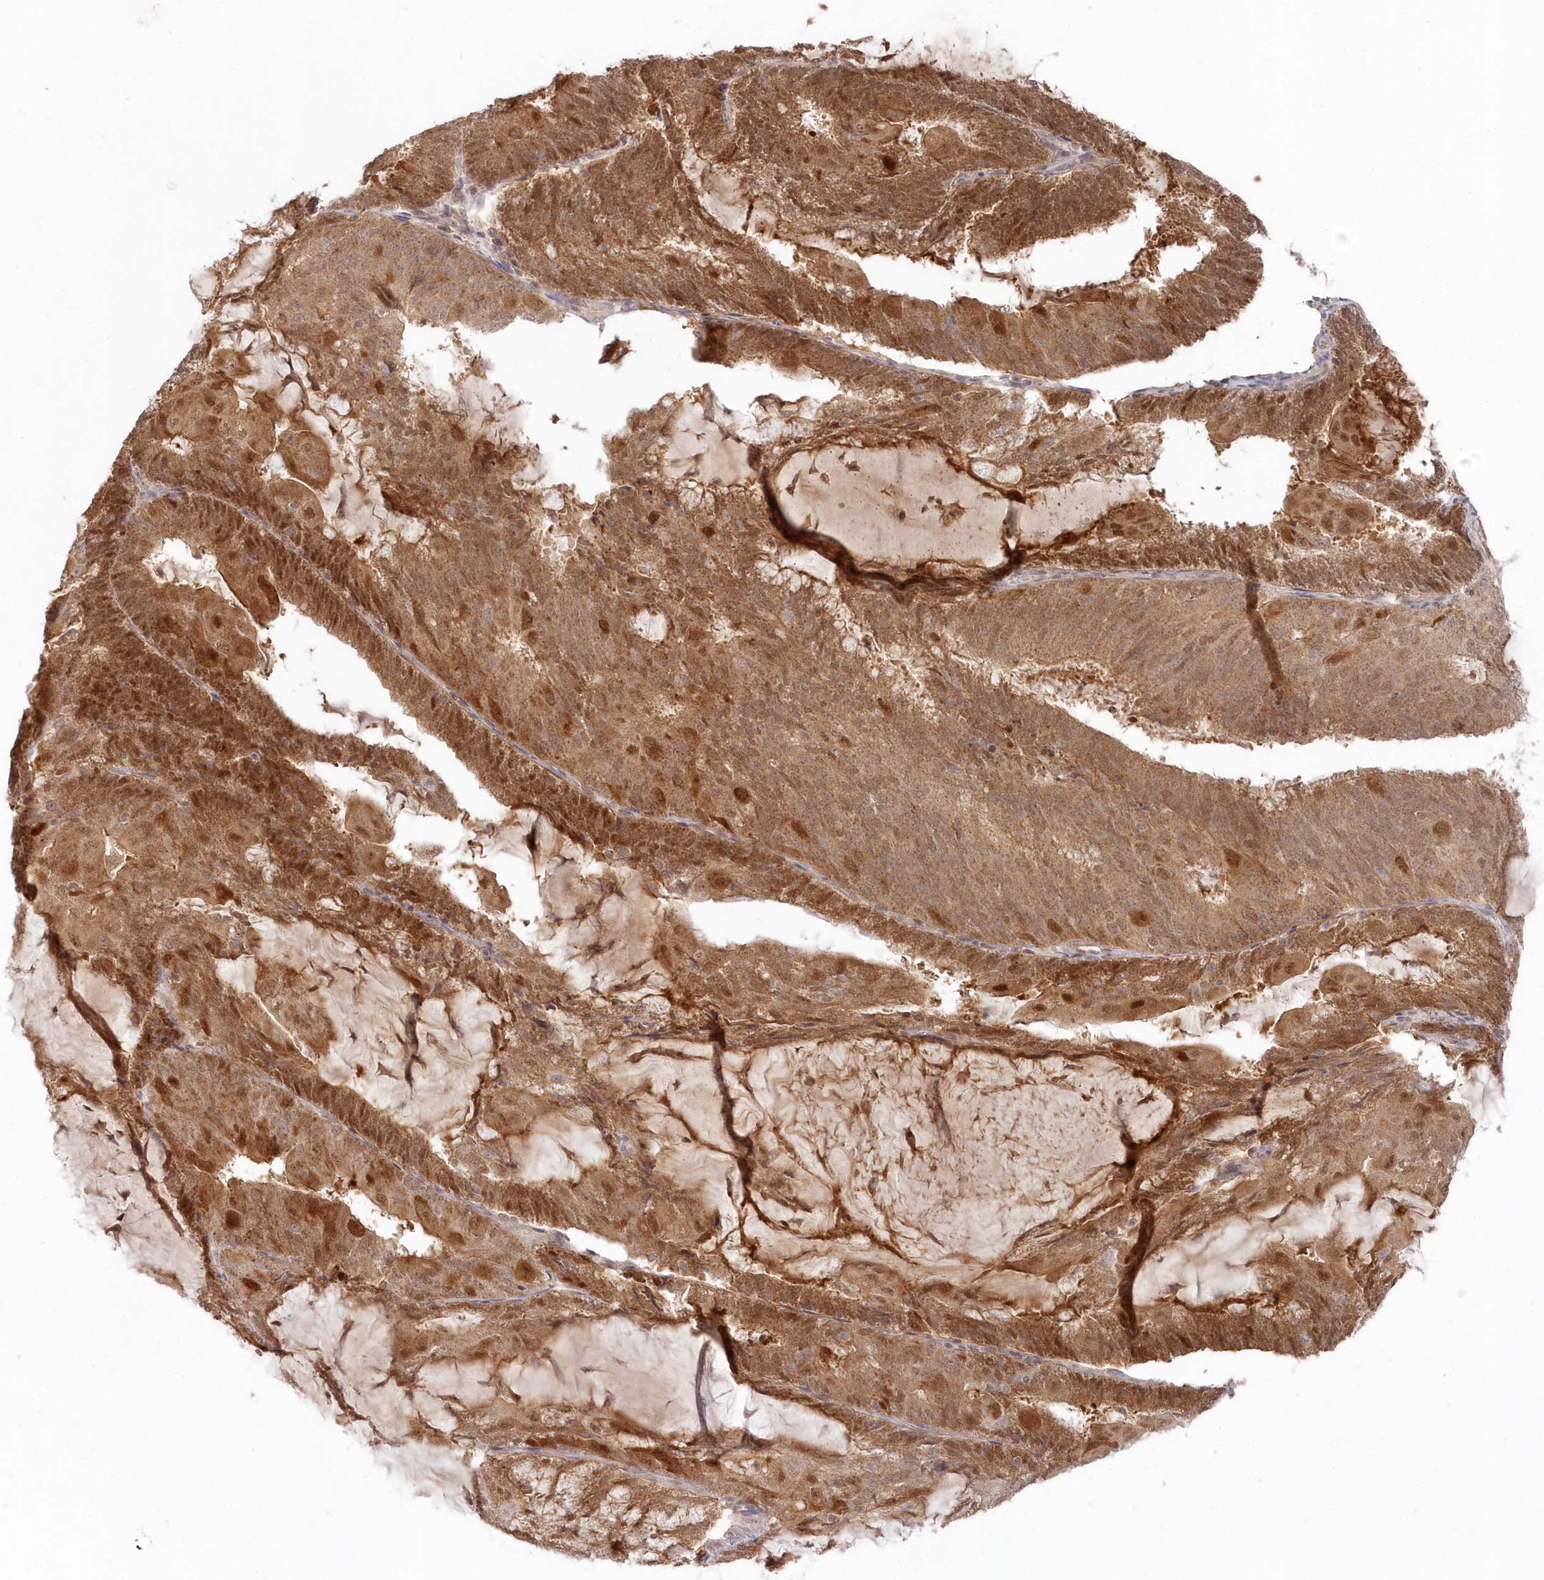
{"staining": {"intensity": "moderate", "quantity": ">75%", "location": "cytoplasmic/membranous,nuclear"}, "tissue": "endometrial cancer", "cell_type": "Tumor cells", "image_type": "cancer", "snomed": [{"axis": "morphology", "description": "Adenocarcinoma, NOS"}, {"axis": "topography", "description": "Endometrium"}], "caption": "Immunohistochemistry micrograph of adenocarcinoma (endometrial) stained for a protein (brown), which shows medium levels of moderate cytoplasmic/membranous and nuclear expression in about >75% of tumor cells.", "gene": "ASCC1", "patient": {"sex": "female", "age": 81}}